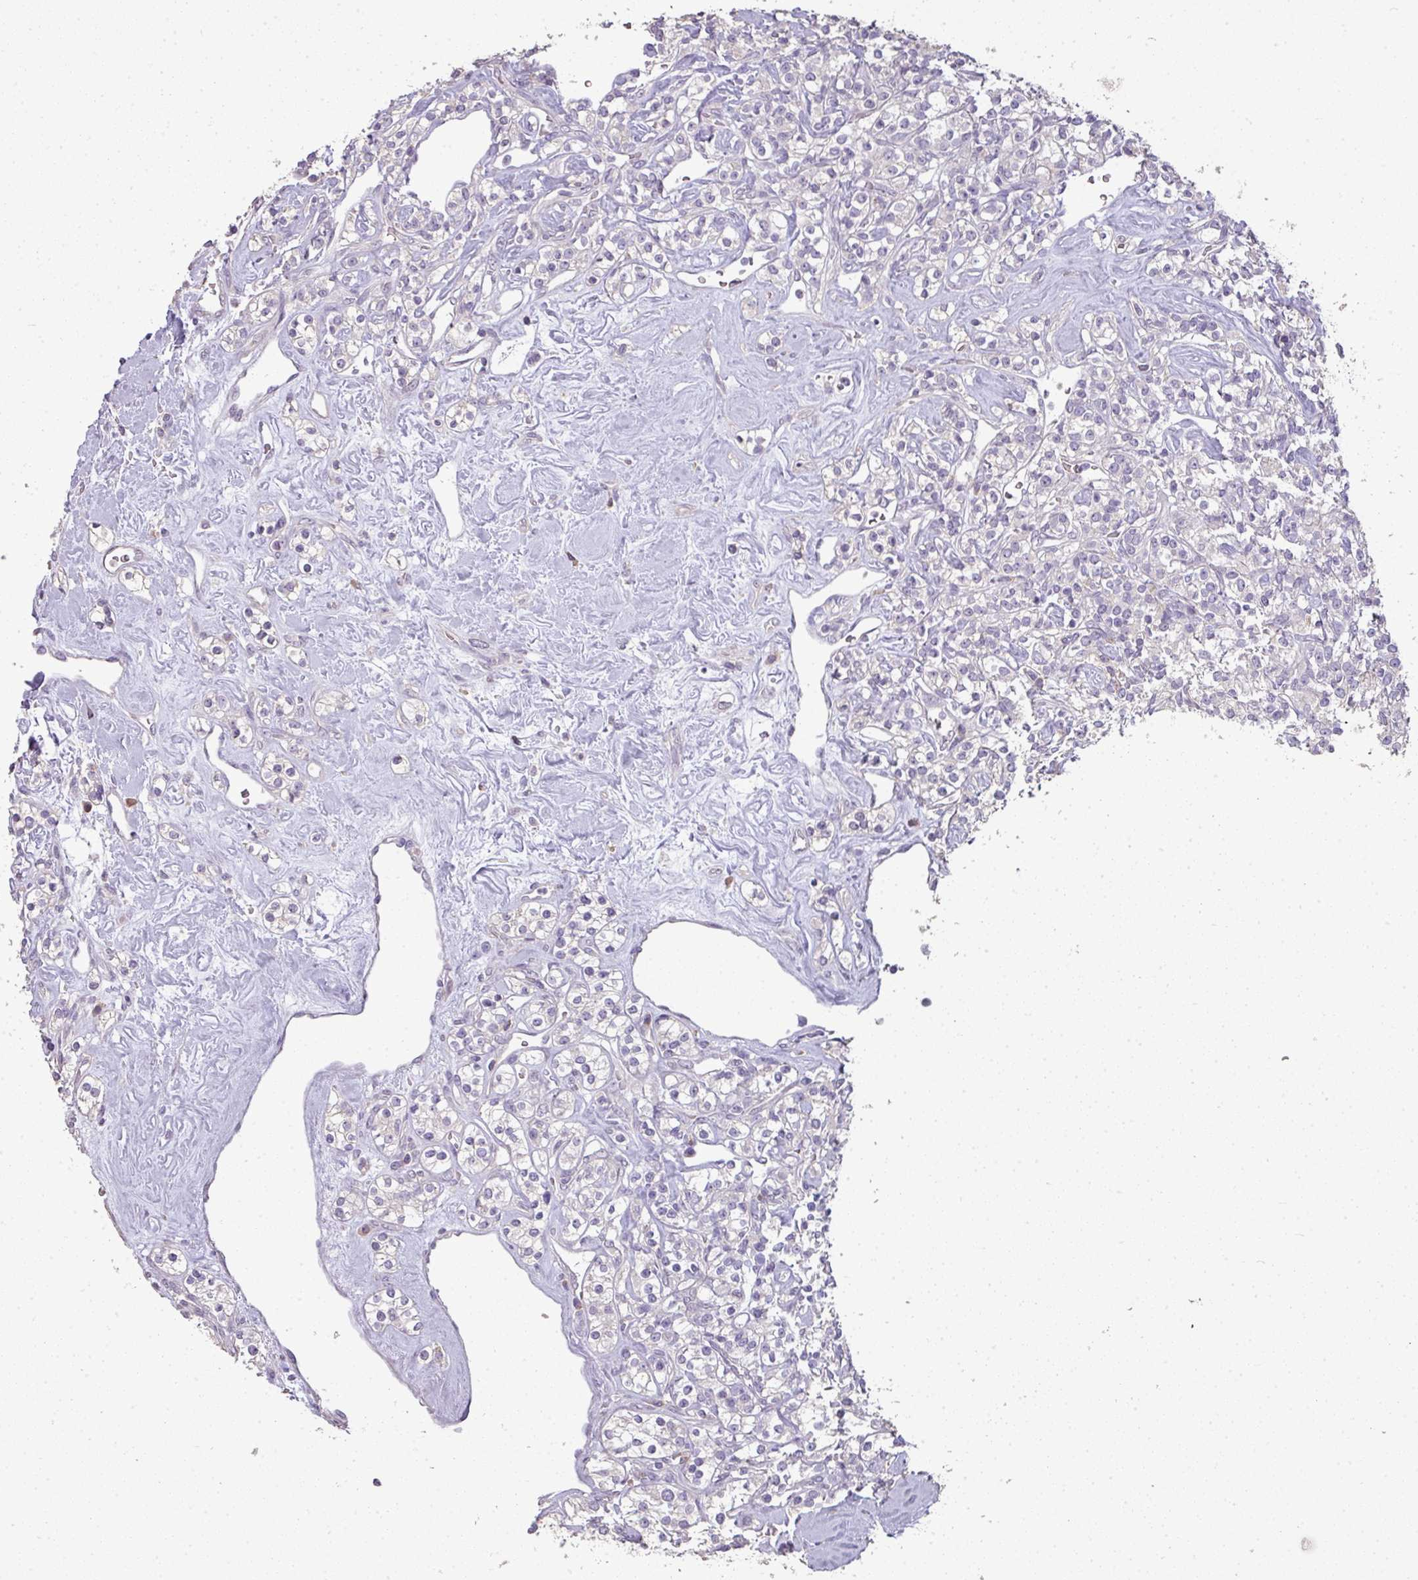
{"staining": {"intensity": "negative", "quantity": "none", "location": "none"}, "tissue": "renal cancer", "cell_type": "Tumor cells", "image_type": "cancer", "snomed": [{"axis": "morphology", "description": "Adenocarcinoma, NOS"}, {"axis": "topography", "description": "Kidney"}], "caption": "Tumor cells show no significant protein staining in renal cancer.", "gene": "LY9", "patient": {"sex": "male", "age": 77}}